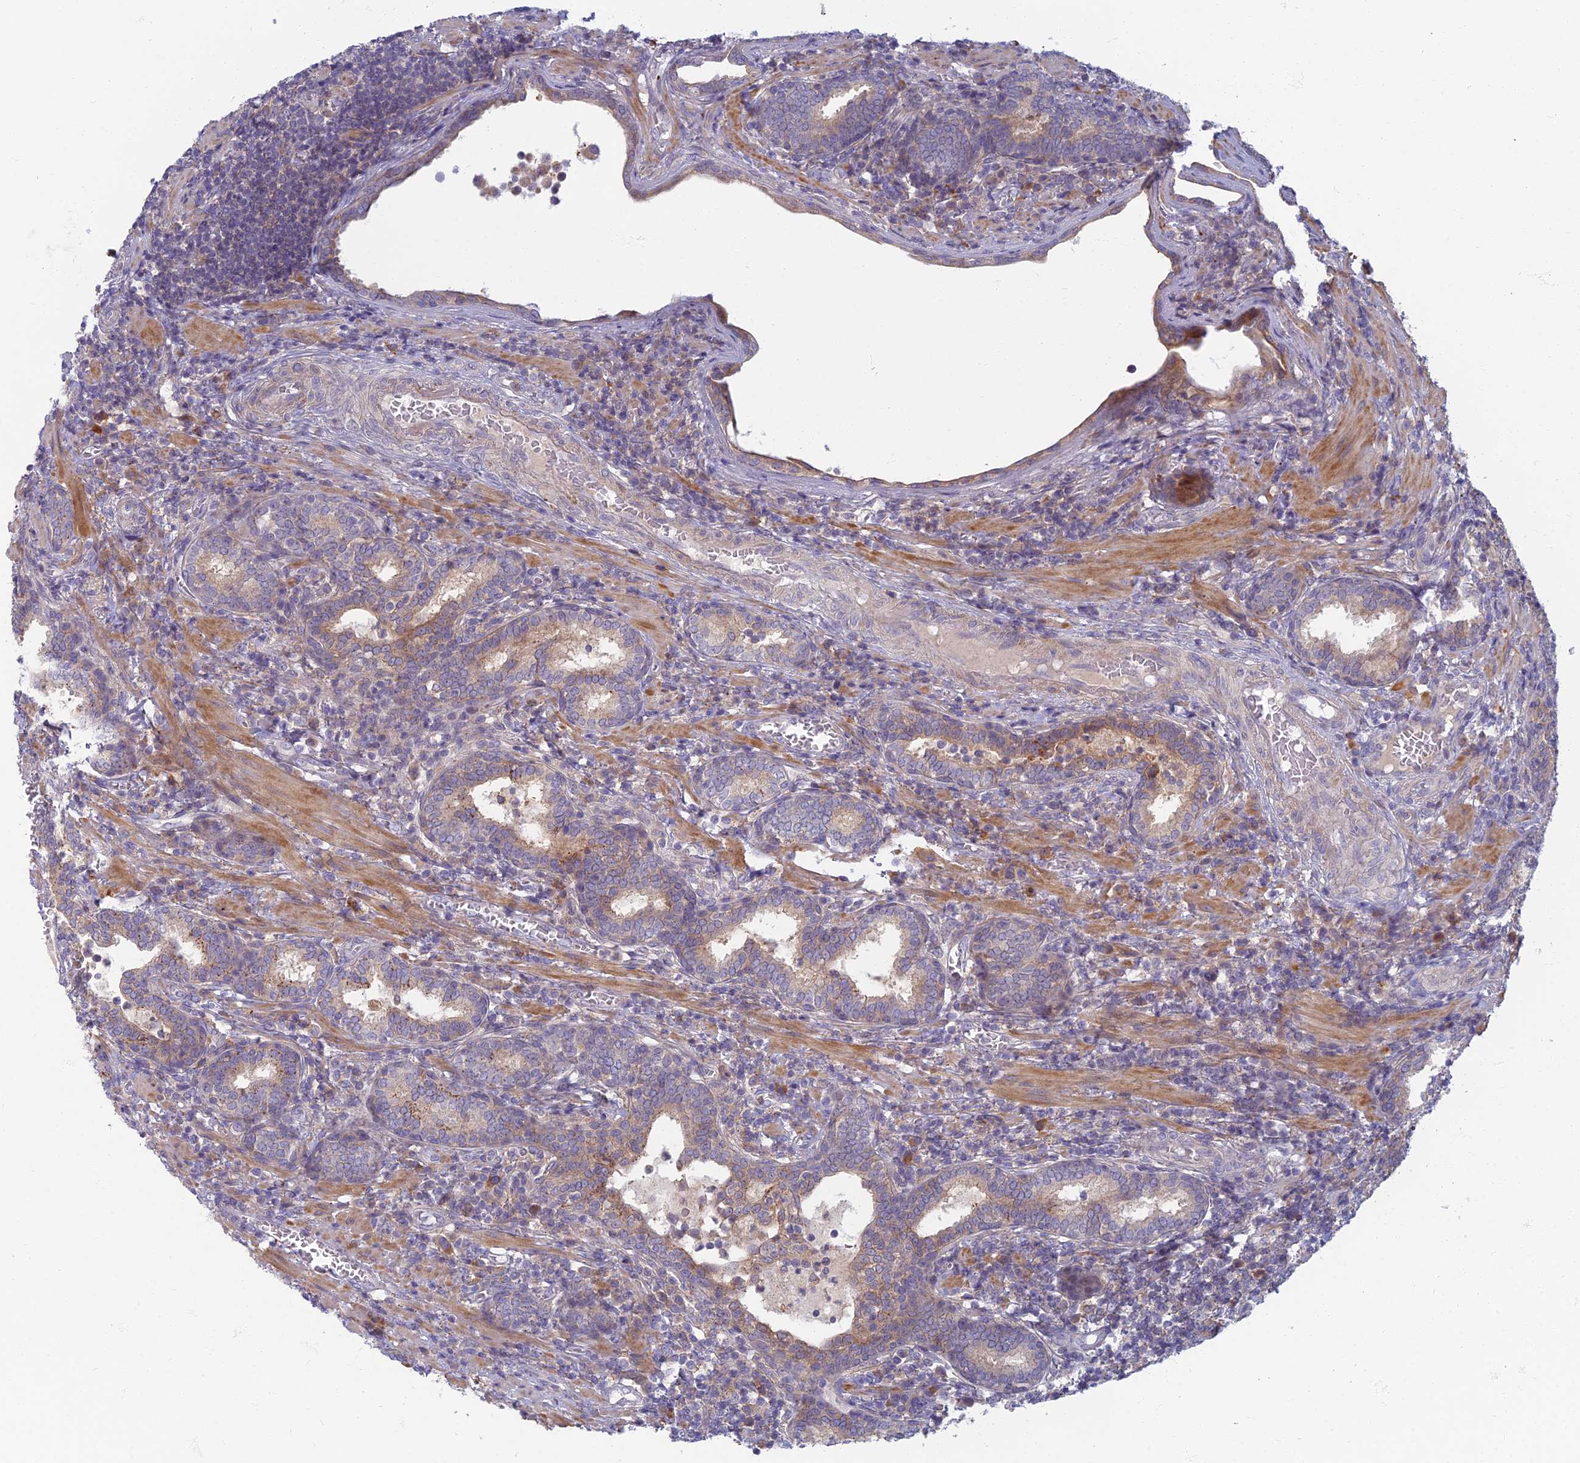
{"staining": {"intensity": "moderate", "quantity": "<25%", "location": "cytoplasmic/membranous"}, "tissue": "prostate cancer", "cell_type": "Tumor cells", "image_type": "cancer", "snomed": [{"axis": "morphology", "description": "Adenocarcinoma, High grade"}, {"axis": "topography", "description": "Prostate"}], "caption": "Immunohistochemical staining of adenocarcinoma (high-grade) (prostate) demonstrates low levels of moderate cytoplasmic/membranous protein positivity in about <25% of tumor cells.", "gene": "CHMP4B", "patient": {"sex": "male", "age": 69}}